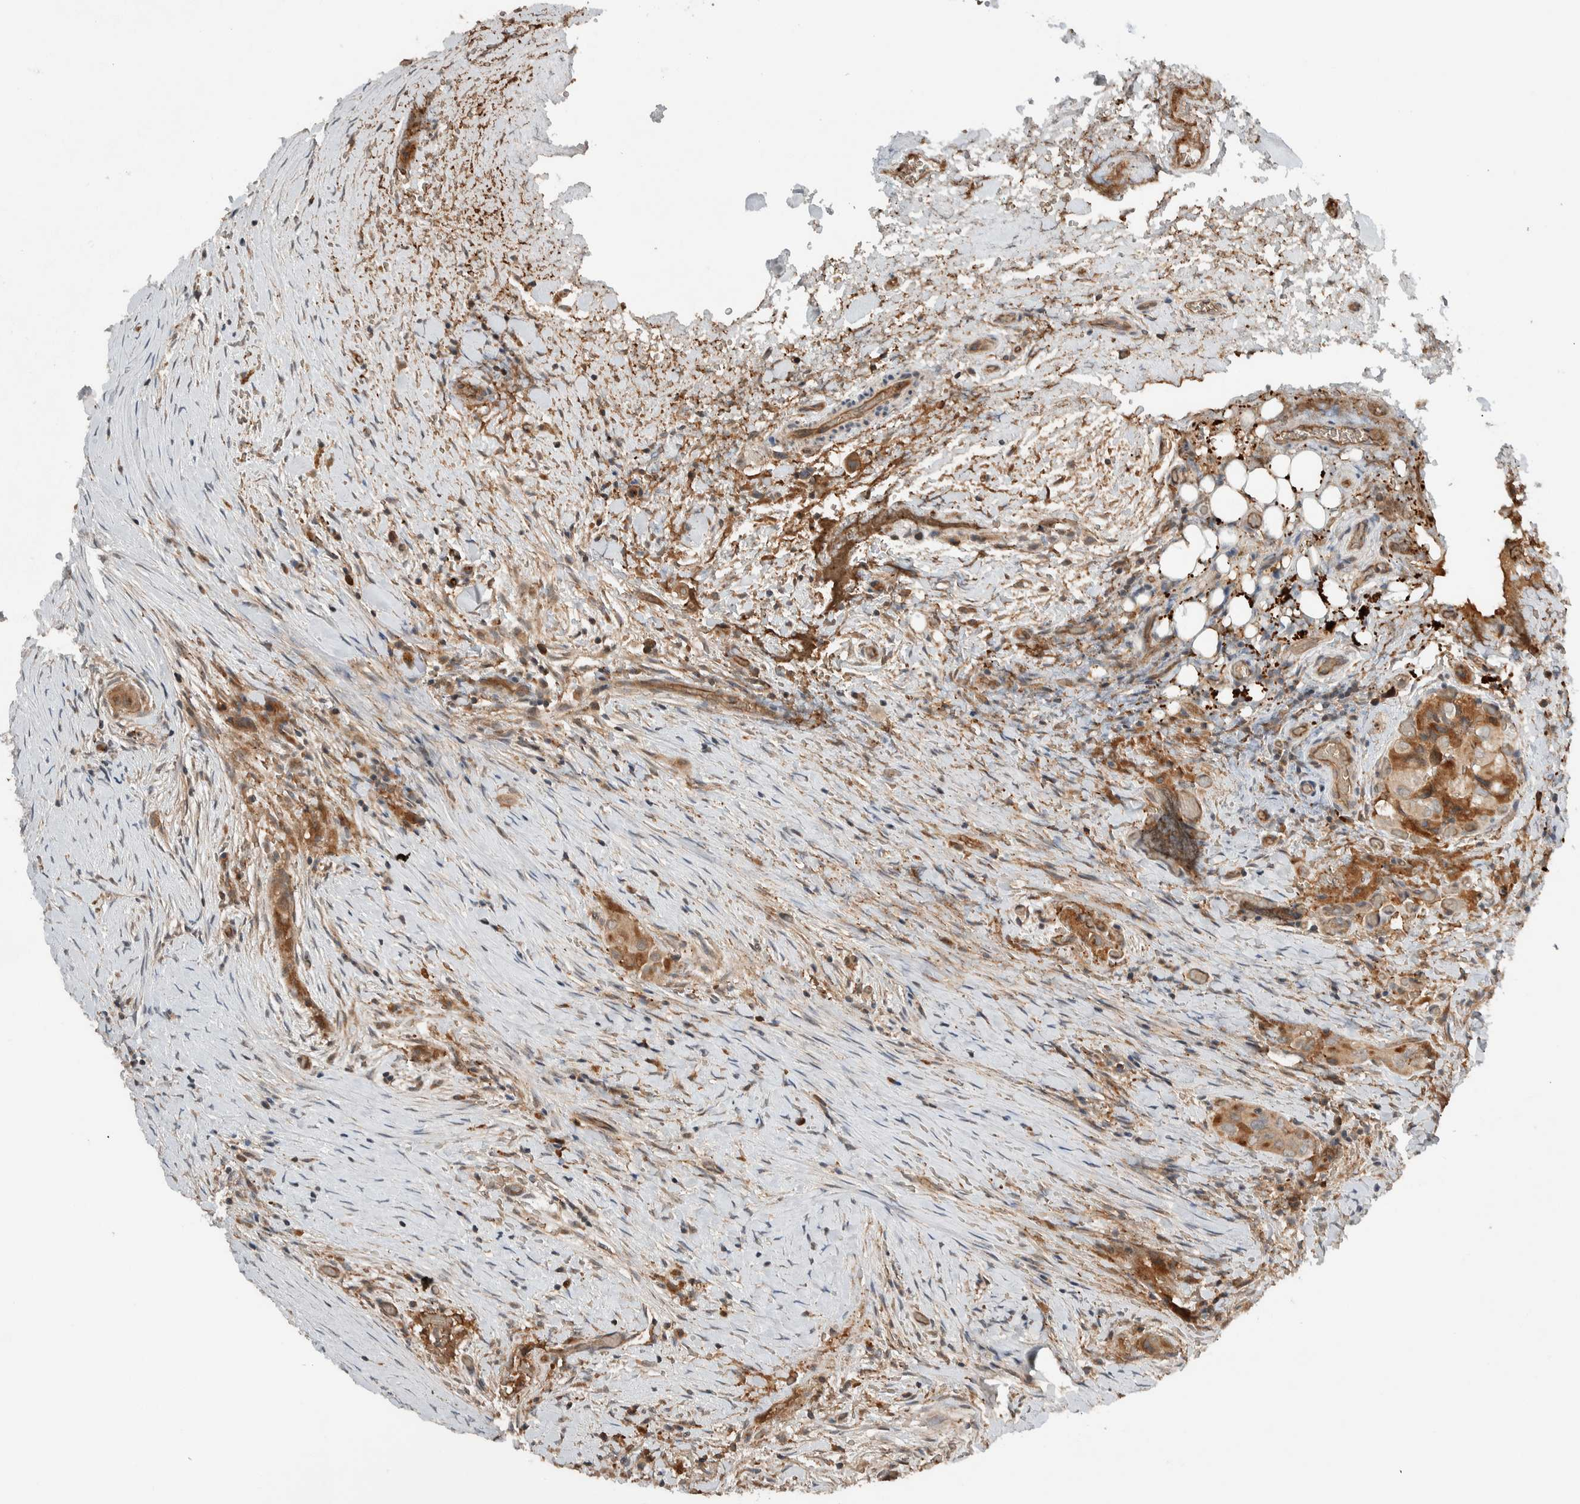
{"staining": {"intensity": "moderate", "quantity": ">75%", "location": "cytoplasmic/membranous"}, "tissue": "thyroid cancer", "cell_type": "Tumor cells", "image_type": "cancer", "snomed": [{"axis": "morphology", "description": "Papillary adenocarcinoma, NOS"}, {"axis": "topography", "description": "Thyroid gland"}], "caption": "Thyroid papillary adenocarcinoma tissue reveals moderate cytoplasmic/membranous expression in about >75% of tumor cells, visualized by immunohistochemistry. (Stains: DAB in brown, nuclei in blue, Microscopy: brightfield microscopy at high magnification).", "gene": "ARMC7", "patient": {"sex": "female", "age": 59}}